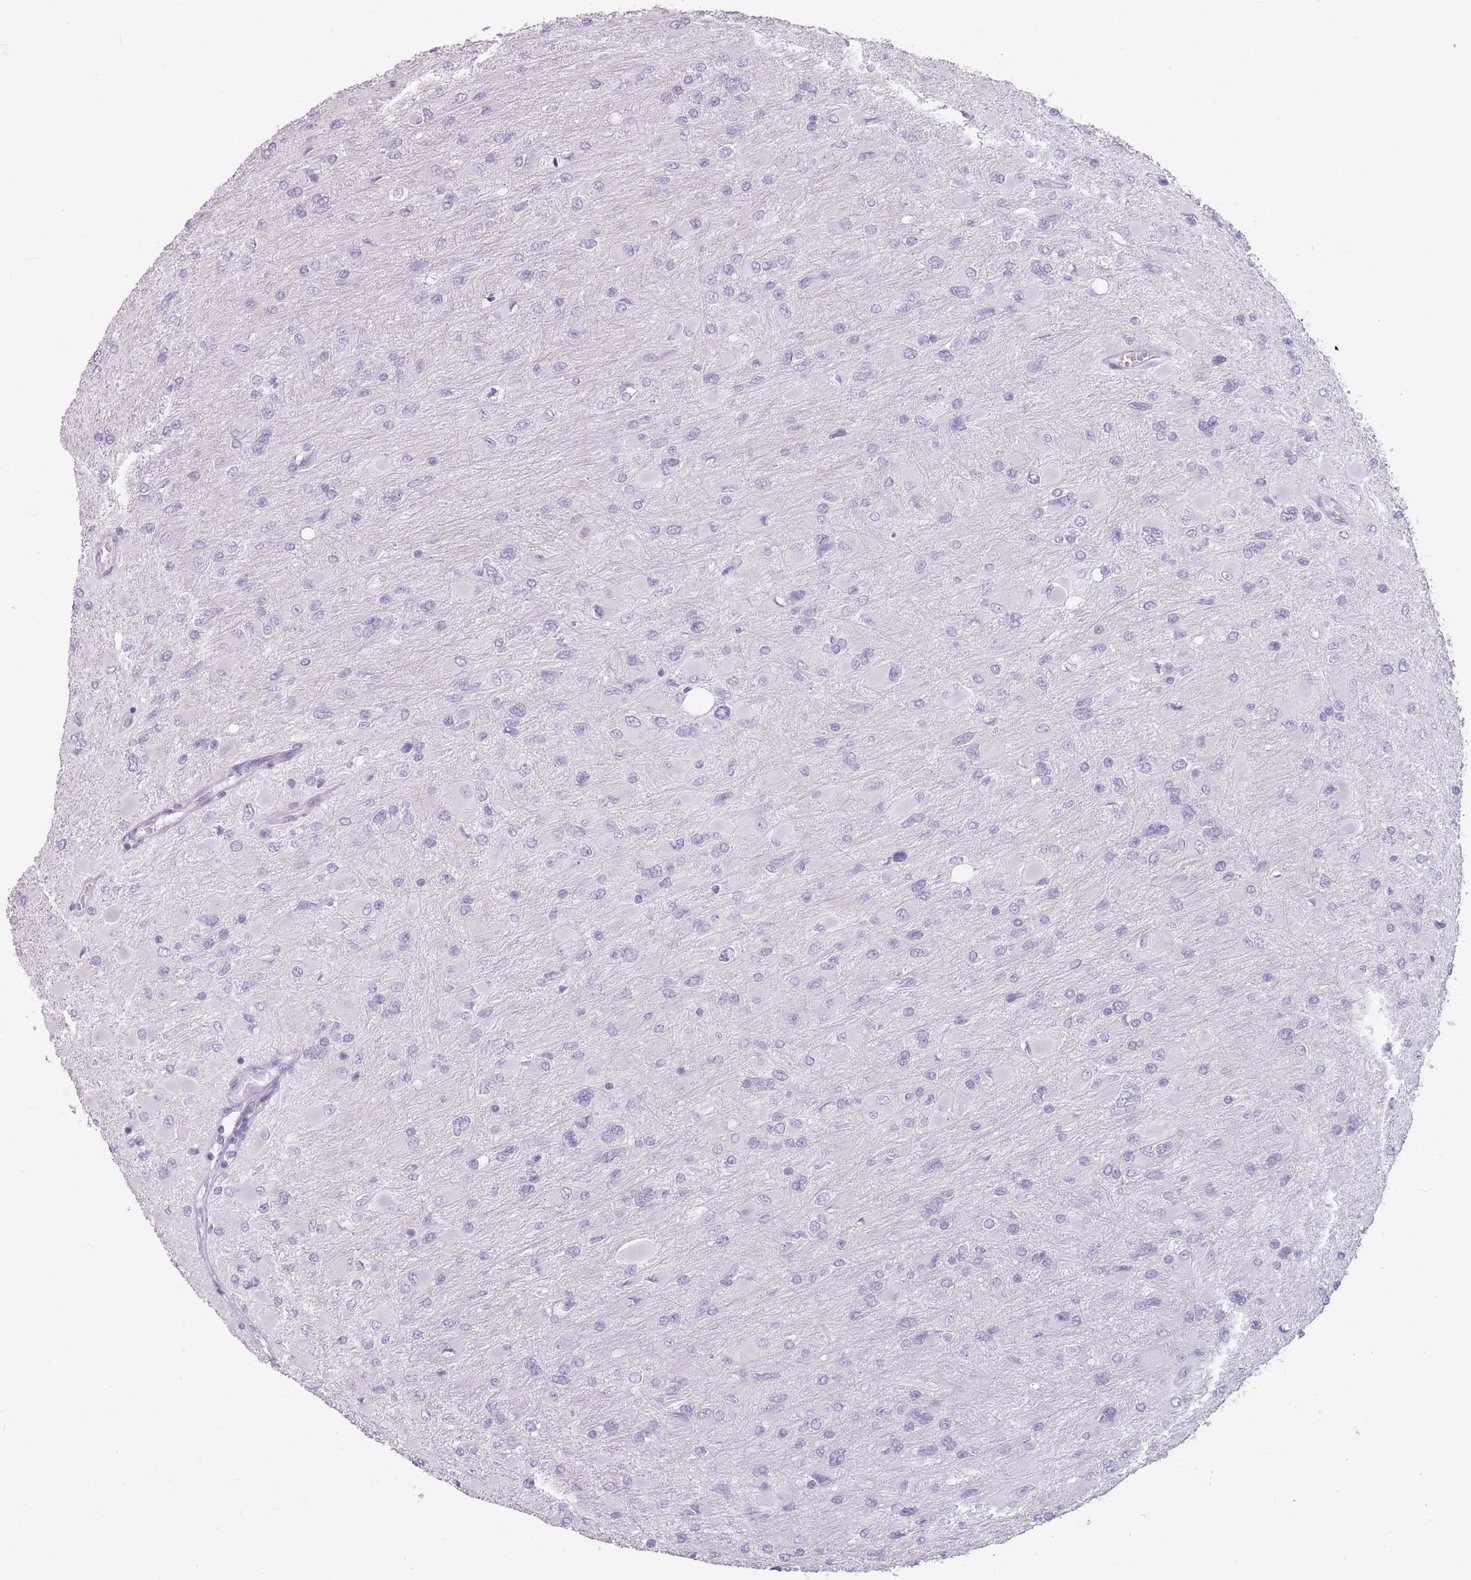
{"staining": {"intensity": "negative", "quantity": "none", "location": "none"}, "tissue": "glioma", "cell_type": "Tumor cells", "image_type": "cancer", "snomed": [{"axis": "morphology", "description": "Glioma, malignant, High grade"}, {"axis": "topography", "description": "Cerebral cortex"}], "caption": "Tumor cells are negative for brown protein staining in glioma.", "gene": "CCNO", "patient": {"sex": "female", "age": 36}}